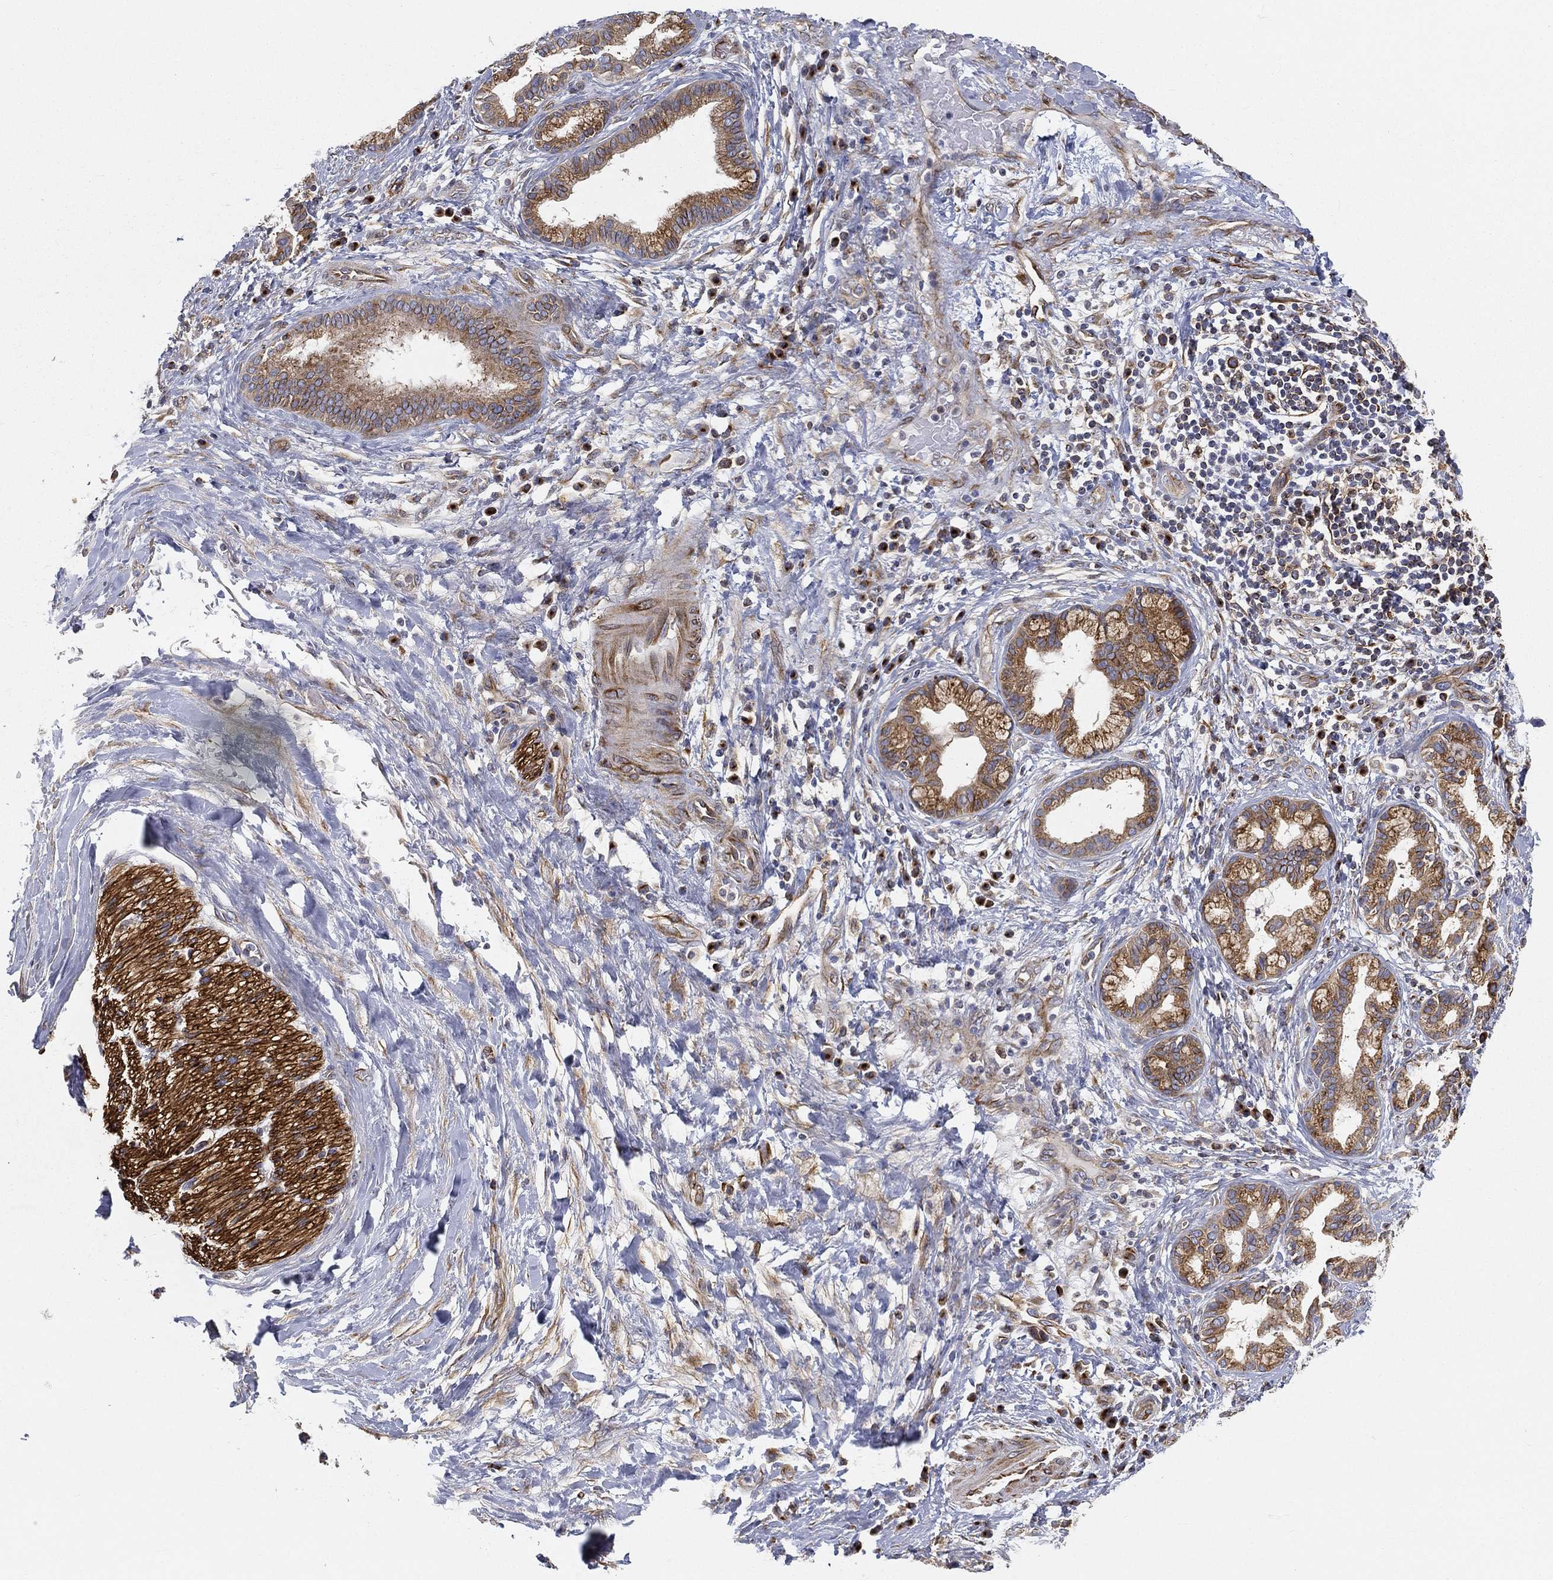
{"staining": {"intensity": "strong", "quantity": ">75%", "location": "cytoplasmic/membranous"}, "tissue": "liver cancer", "cell_type": "Tumor cells", "image_type": "cancer", "snomed": [{"axis": "morphology", "description": "Cholangiocarcinoma"}, {"axis": "topography", "description": "Liver"}], "caption": "High-power microscopy captured an IHC photomicrograph of cholangiocarcinoma (liver), revealing strong cytoplasmic/membranous positivity in approximately >75% of tumor cells.", "gene": "TMEM25", "patient": {"sex": "female", "age": 73}}